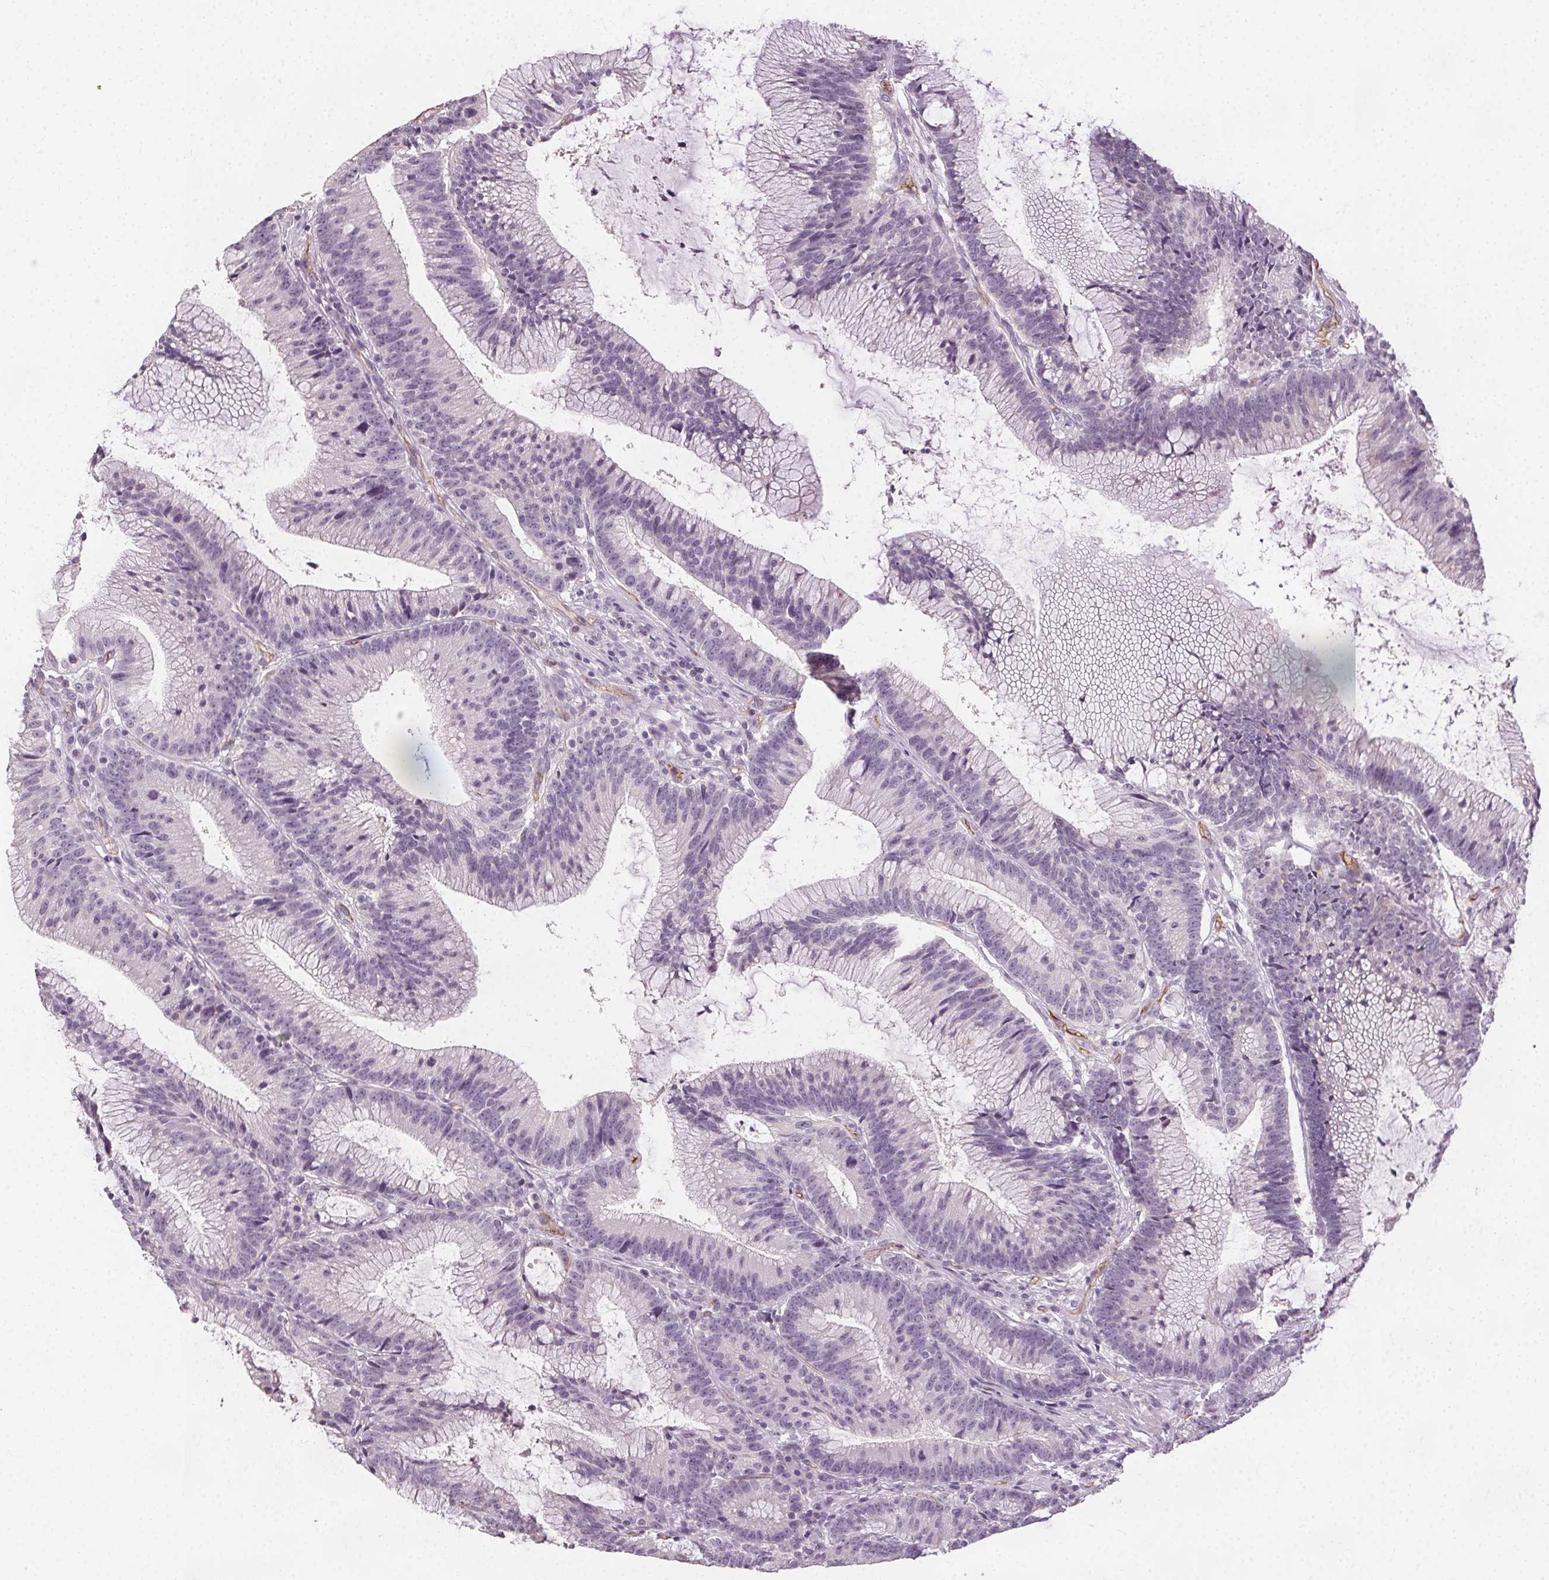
{"staining": {"intensity": "negative", "quantity": "none", "location": "none"}, "tissue": "colorectal cancer", "cell_type": "Tumor cells", "image_type": "cancer", "snomed": [{"axis": "morphology", "description": "Adenocarcinoma, NOS"}, {"axis": "topography", "description": "Colon"}], "caption": "Image shows no significant protein staining in tumor cells of colorectal adenocarcinoma.", "gene": "PODXL", "patient": {"sex": "female", "age": 78}}